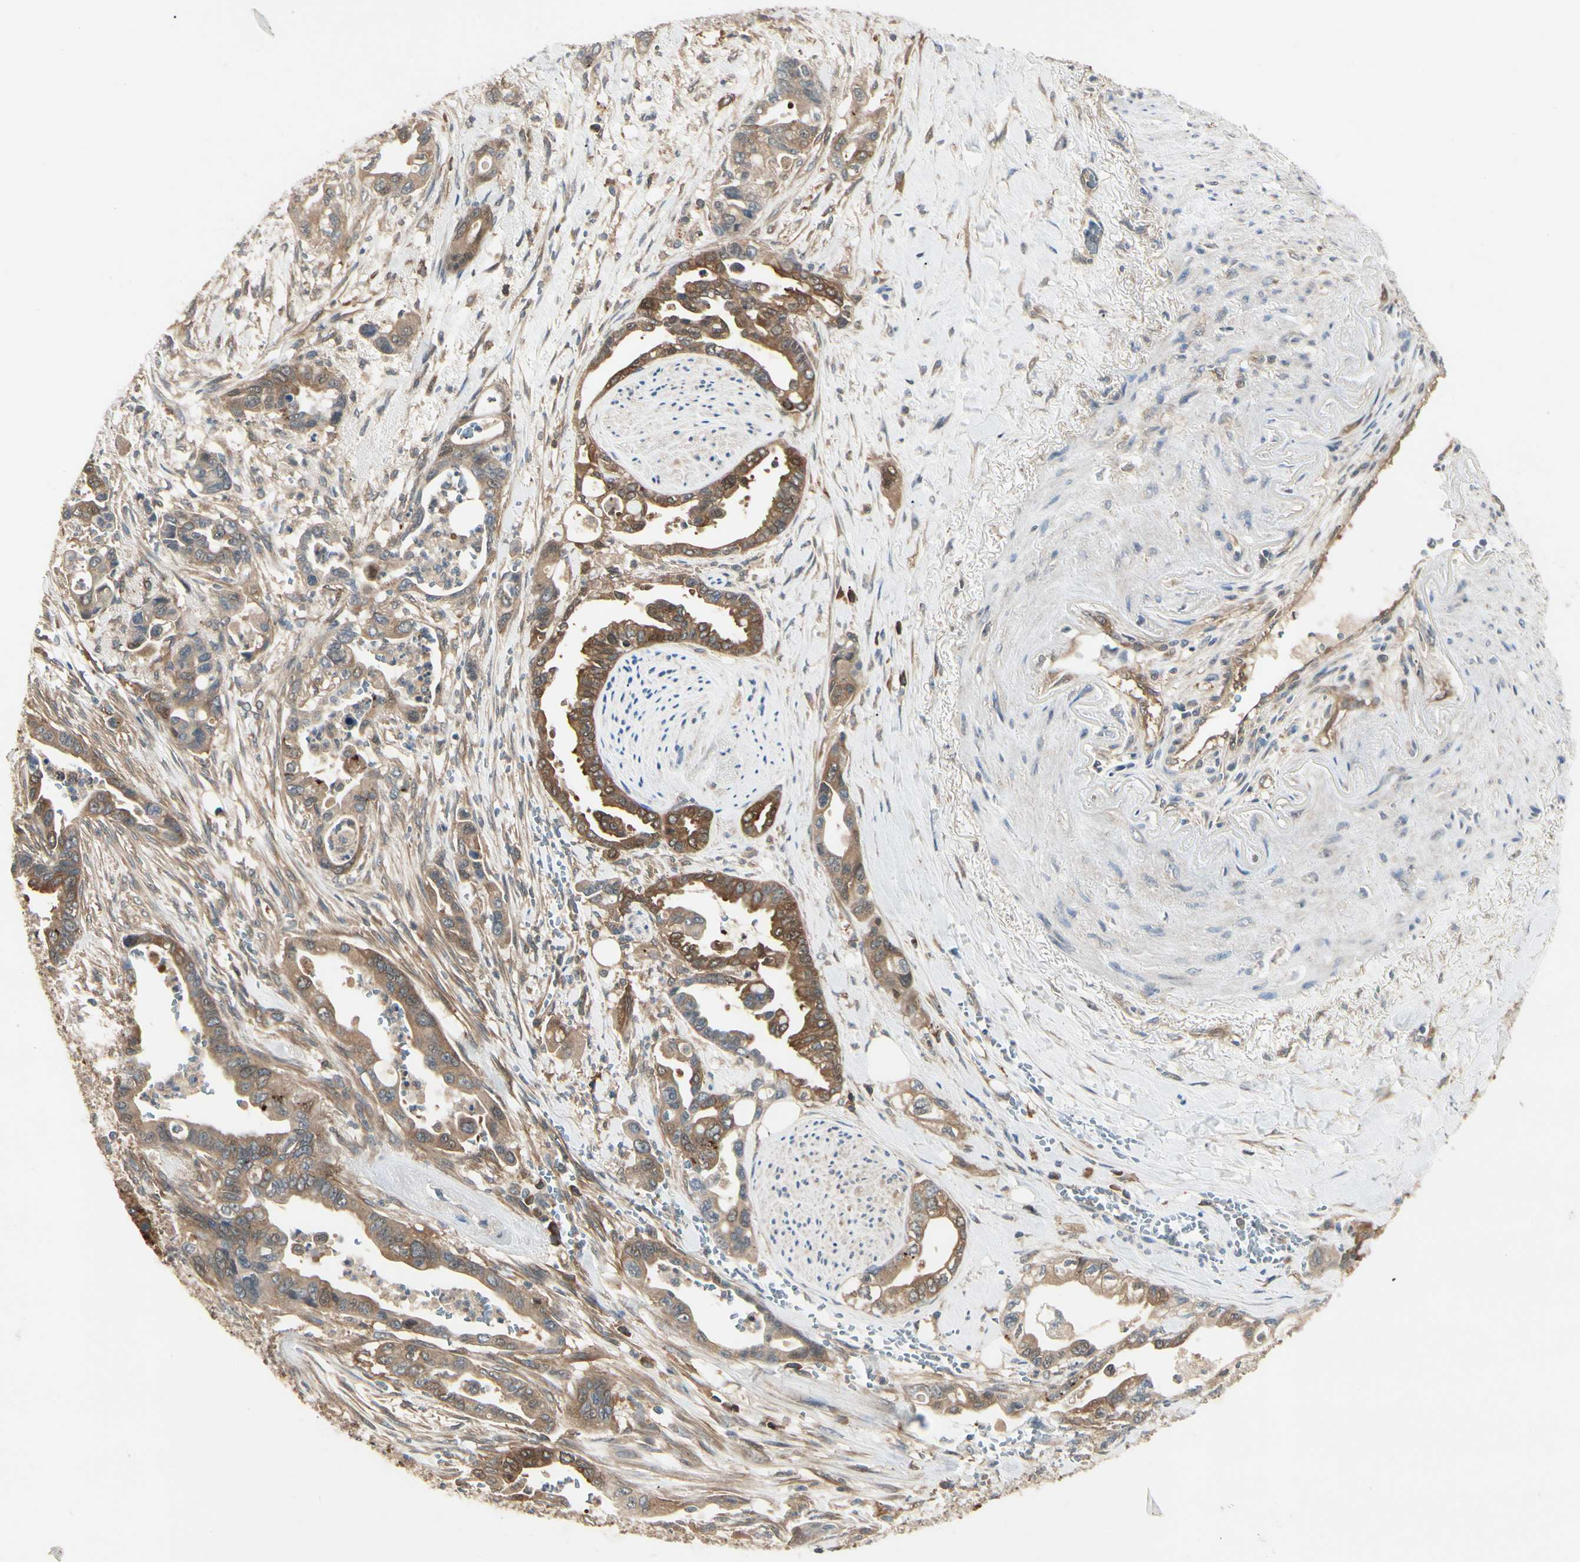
{"staining": {"intensity": "strong", "quantity": ">75%", "location": "cytoplasmic/membranous,nuclear"}, "tissue": "pancreatic cancer", "cell_type": "Tumor cells", "image_type": "cancer", "snomed": [{"axis": "morphology", "description": "Adenocarcinoma, NOS"}, {"axis": "topography", "description": "Pancreas"}], "caption": "The photomicrograph displays immunohistochemical staining of pancreatic adenocarcinoma. There is strong cytoplasmic/membranous and nuclear staining is appreciated in approximately >75% of tumor cells. Nuclei are stained in blue.", "gene": "NME1-NME2", "patient": {"sex": "male", "age": 70}}